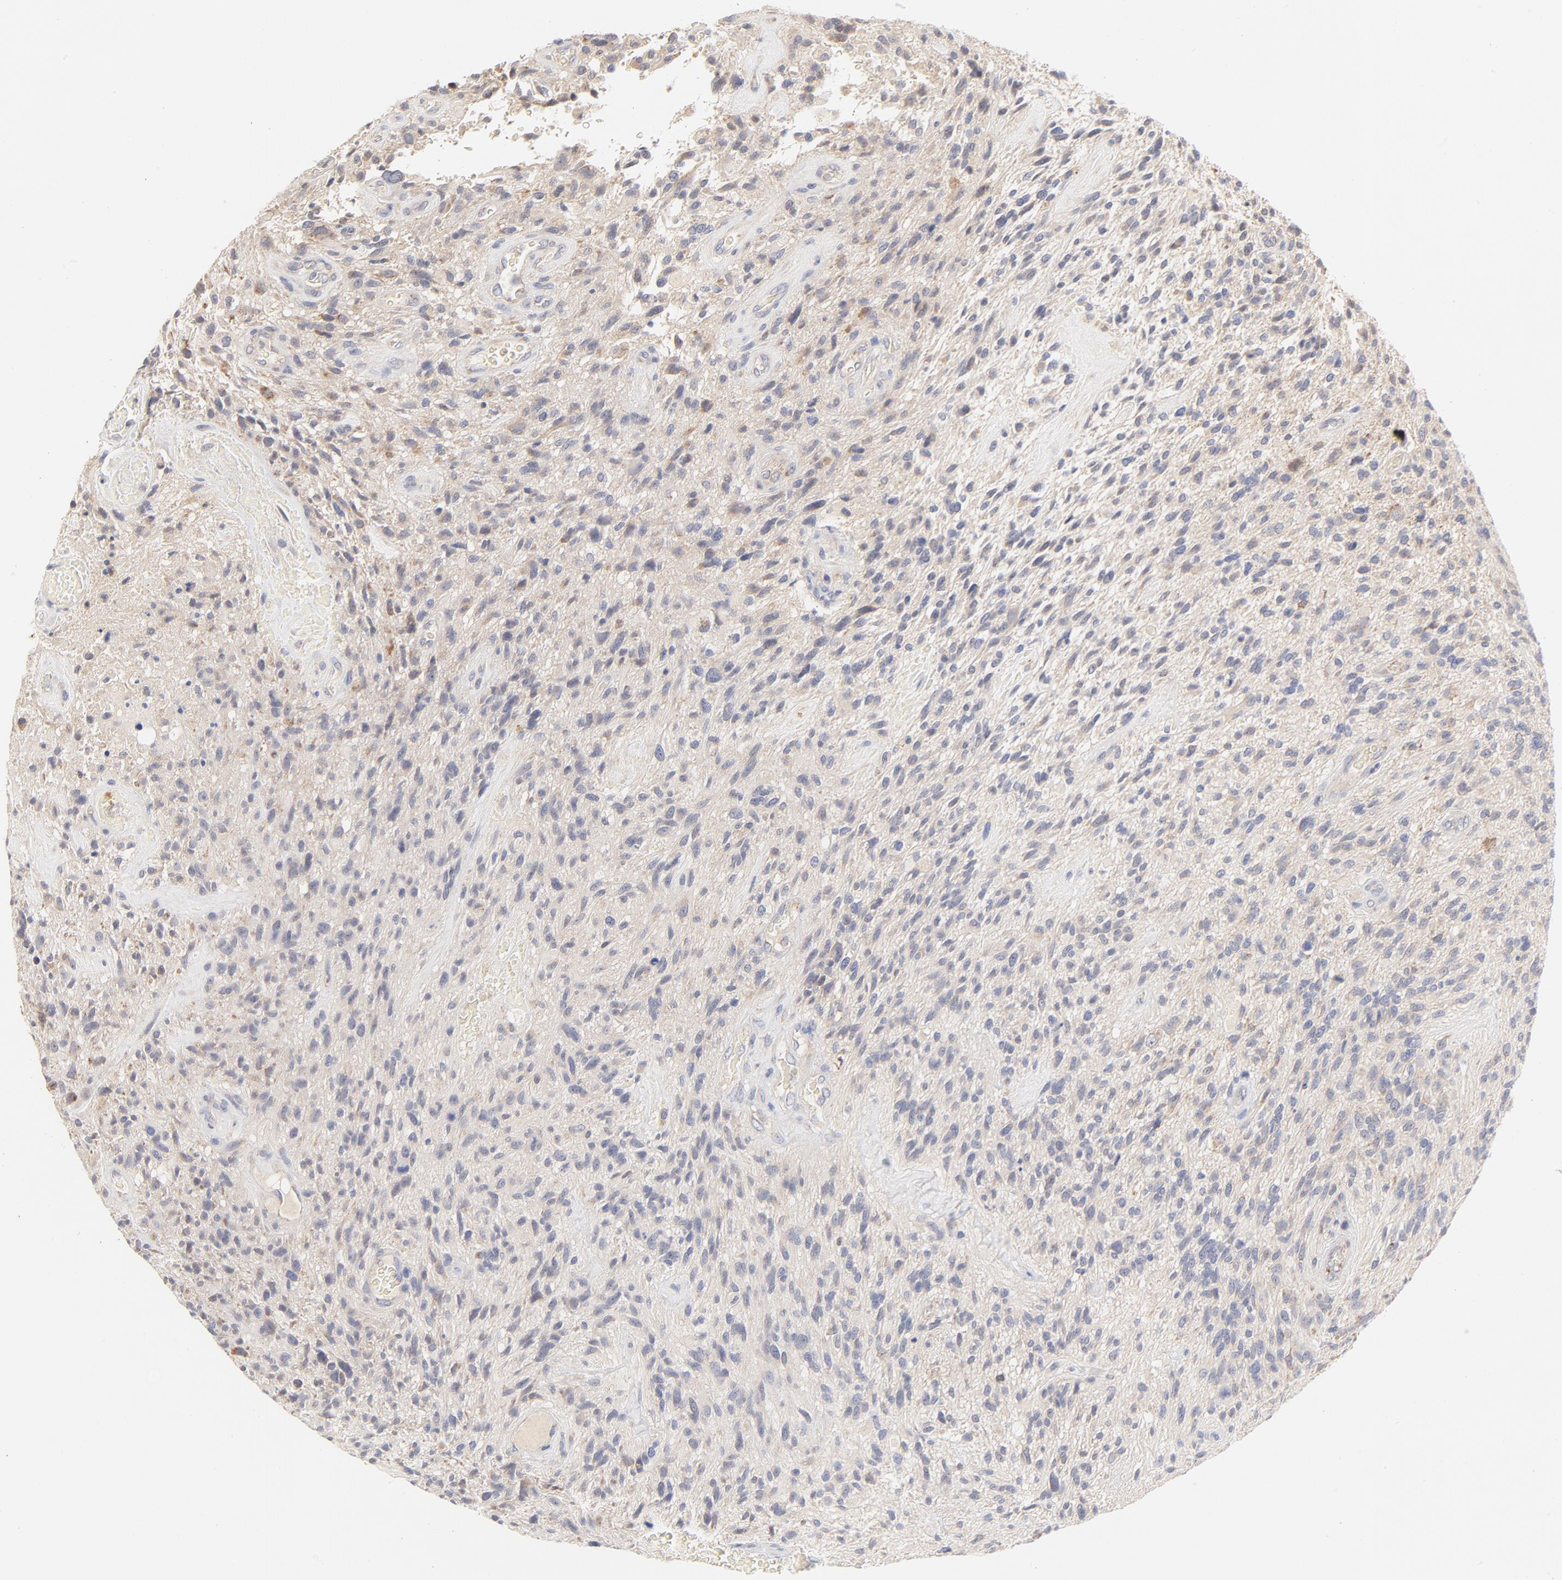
{"staining": {"intensity": "weak", "quantity": "25%-75%", "location": "cytoplasmic/membranous"}, "tissue": "glioma", "cell_type": "Tumor cells", "image_type": "cancer", "snomed": [{"axis": "morphology", "description": "Normal tissue, NOS"}, {"axis": "morphology", "description": "Glioma, malignant, High grade"}, {"axis": "topography", "description": "Cerebral cortex"}], "caption": "This is a micrograph of immunohistochemistry staining of glioma, which shows weak staining in the cytoplasmic/membranous of tumor cells.", "gene": "MTERF2", "patient": {"sex": "male", "age": 75}}